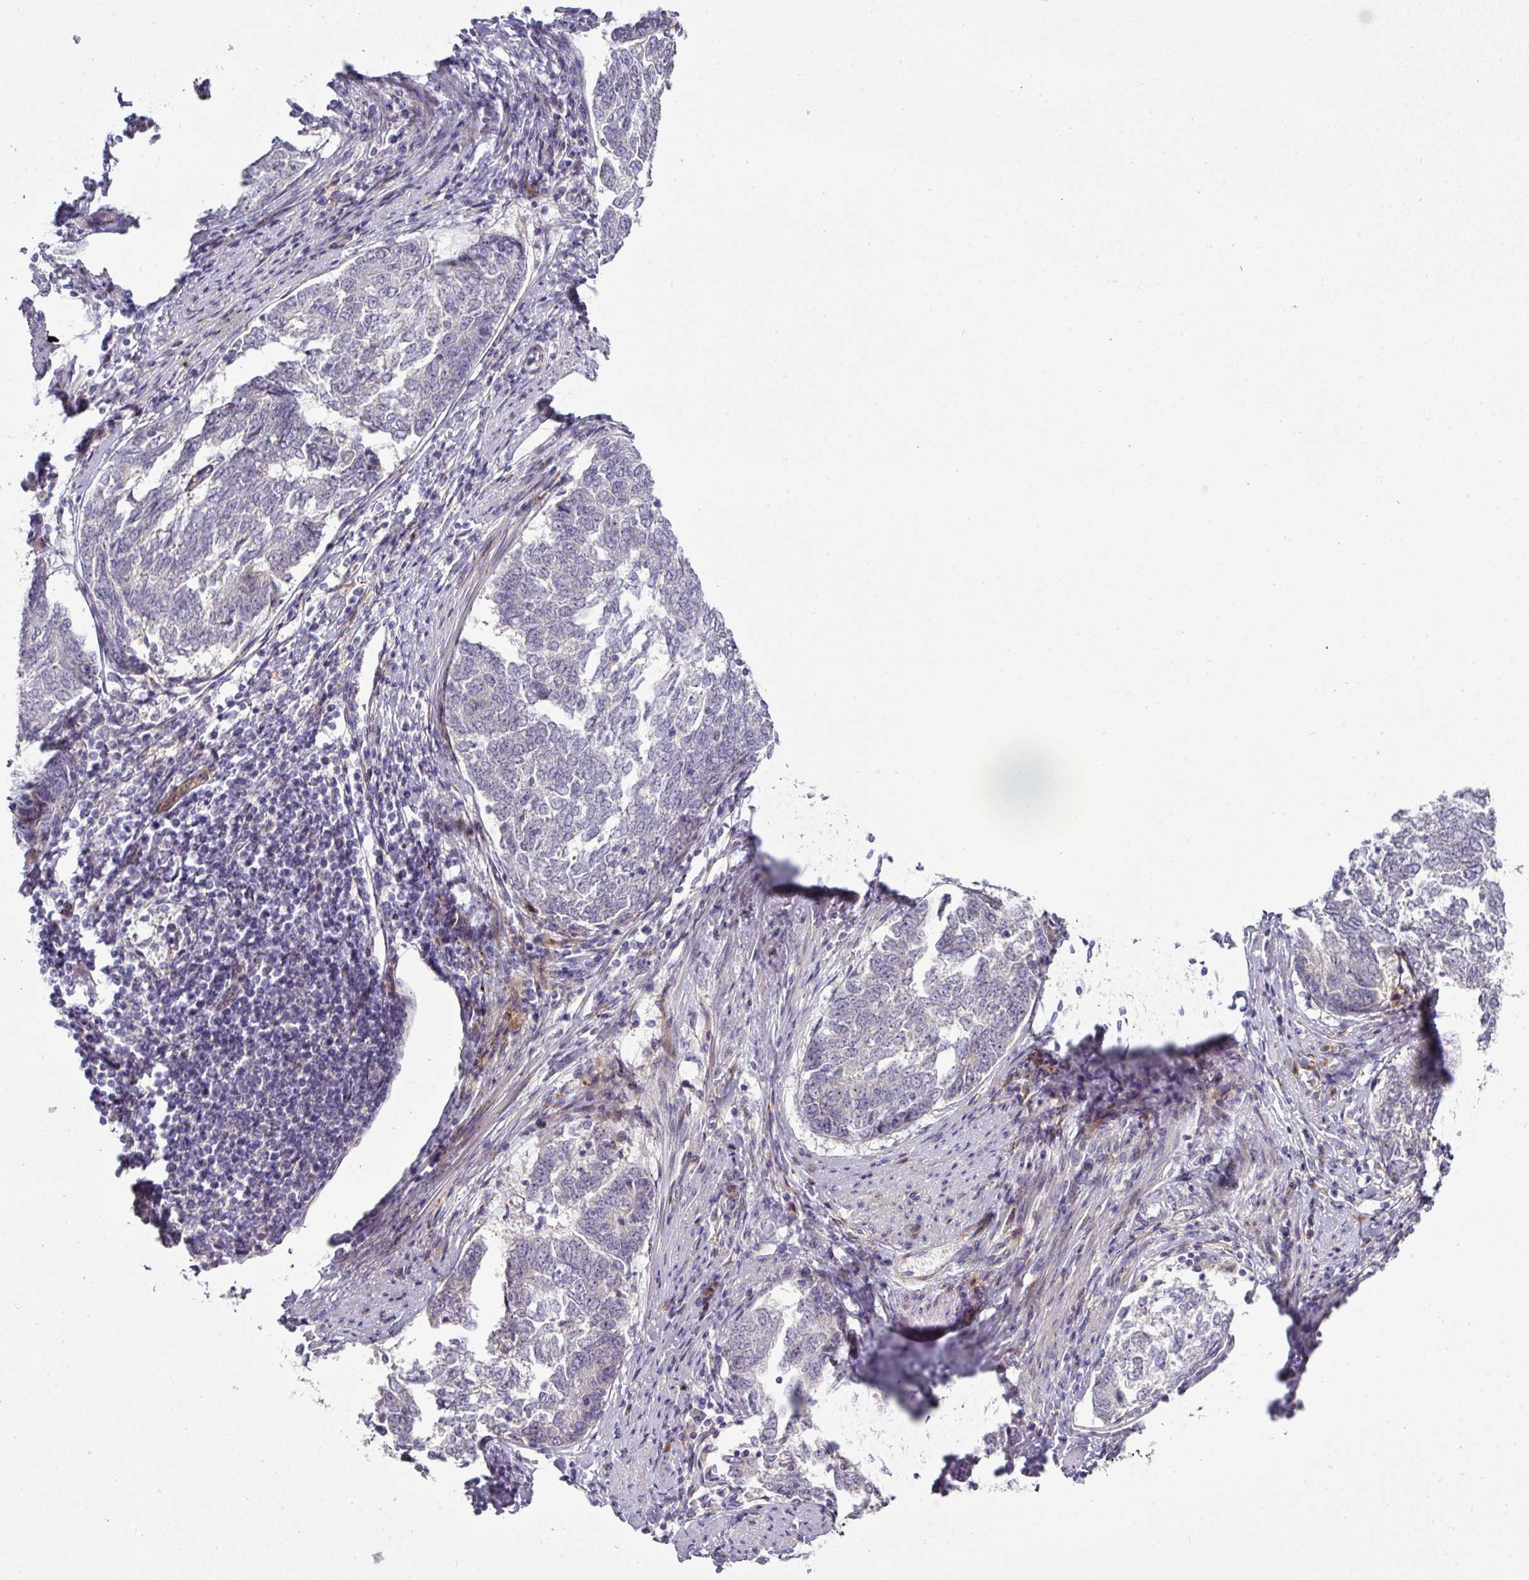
{"staining": {"intensity": "negative", "quantity": "none", "location": "none"}, "tissue": "endometrial cancer", "cell_type": "Tumor cells", "image_type": "cancer", "snomed": [{"axis": "morphology", "description": "Adenocarcinoma, NOS"}, {"axis": "topography", "description": "Endometrium"}], "caption": "Immunohistochemistry image of neoplastic tissue: endometrial cancer stained with DAB (3,3'-diaminobenzidine) displays no significant protein expression in tumor cells.", "gene": "ATP6V1F", "patient": {"sex": "female", "age": 80}}